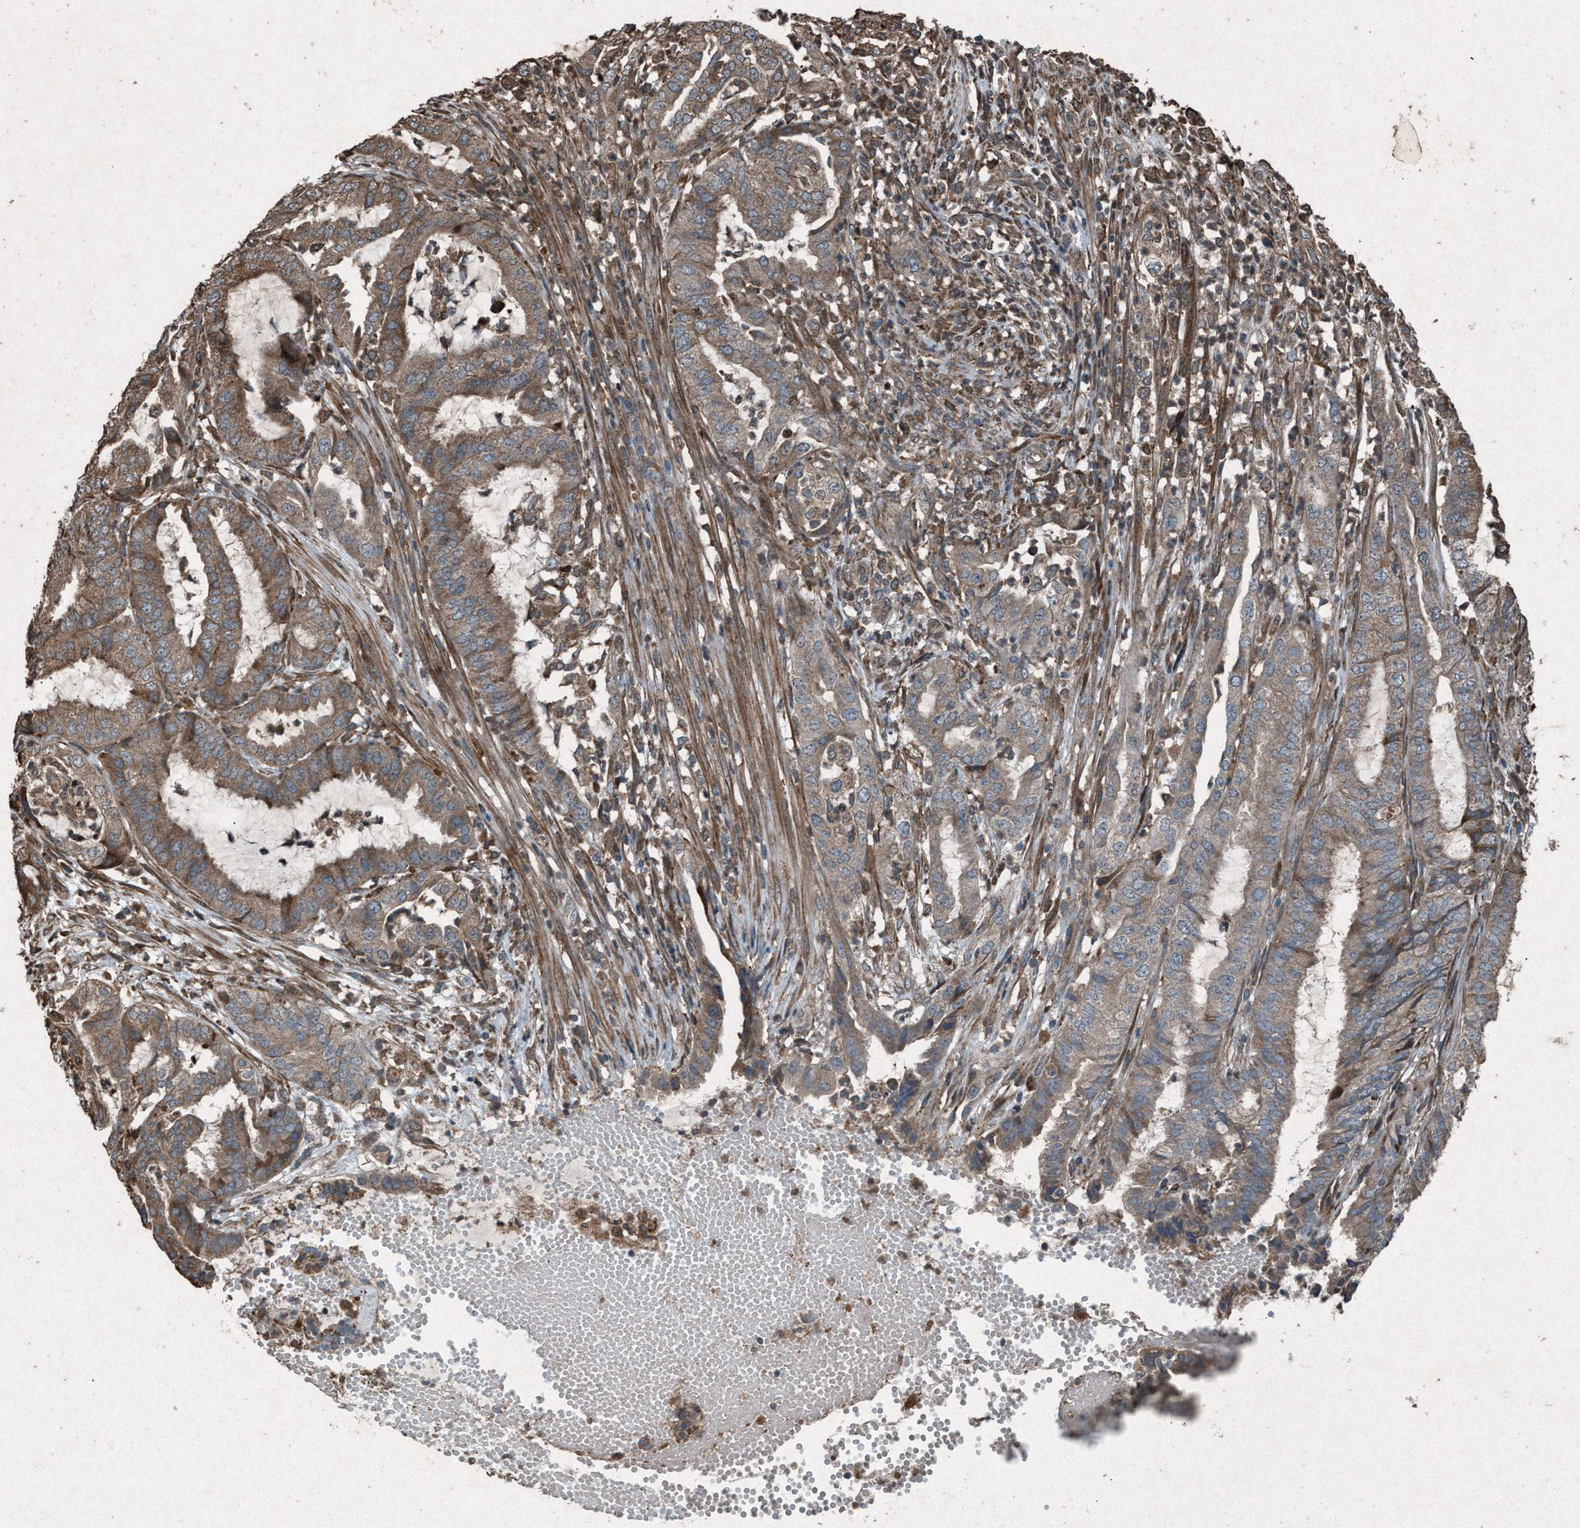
{"staining": {"intensity": "moderate", "quantity": ">75%", "location": "cytoplasmic/membranous"}, "tissue": "endometrial cancer", "cell_type": "Tumor cells", "image_type": "cancer", "snomed": [{"axis": "morphology", "description": "Adenocarcinoma, NOS"}, {"axis": "topography", "description": "Endometrium"}], "caption": "Immunohistochemical staining of human endometrial cancer (adenocarcinoma) displays medium levels of moderate cytoplasmic/membranous protein expression in approximately >75% of tumor cells. (brown staining indicates protein expression, while blue staining denotes nuclei).", "gene": "CALR", "patient": {"sex": "female", "age": 51}}